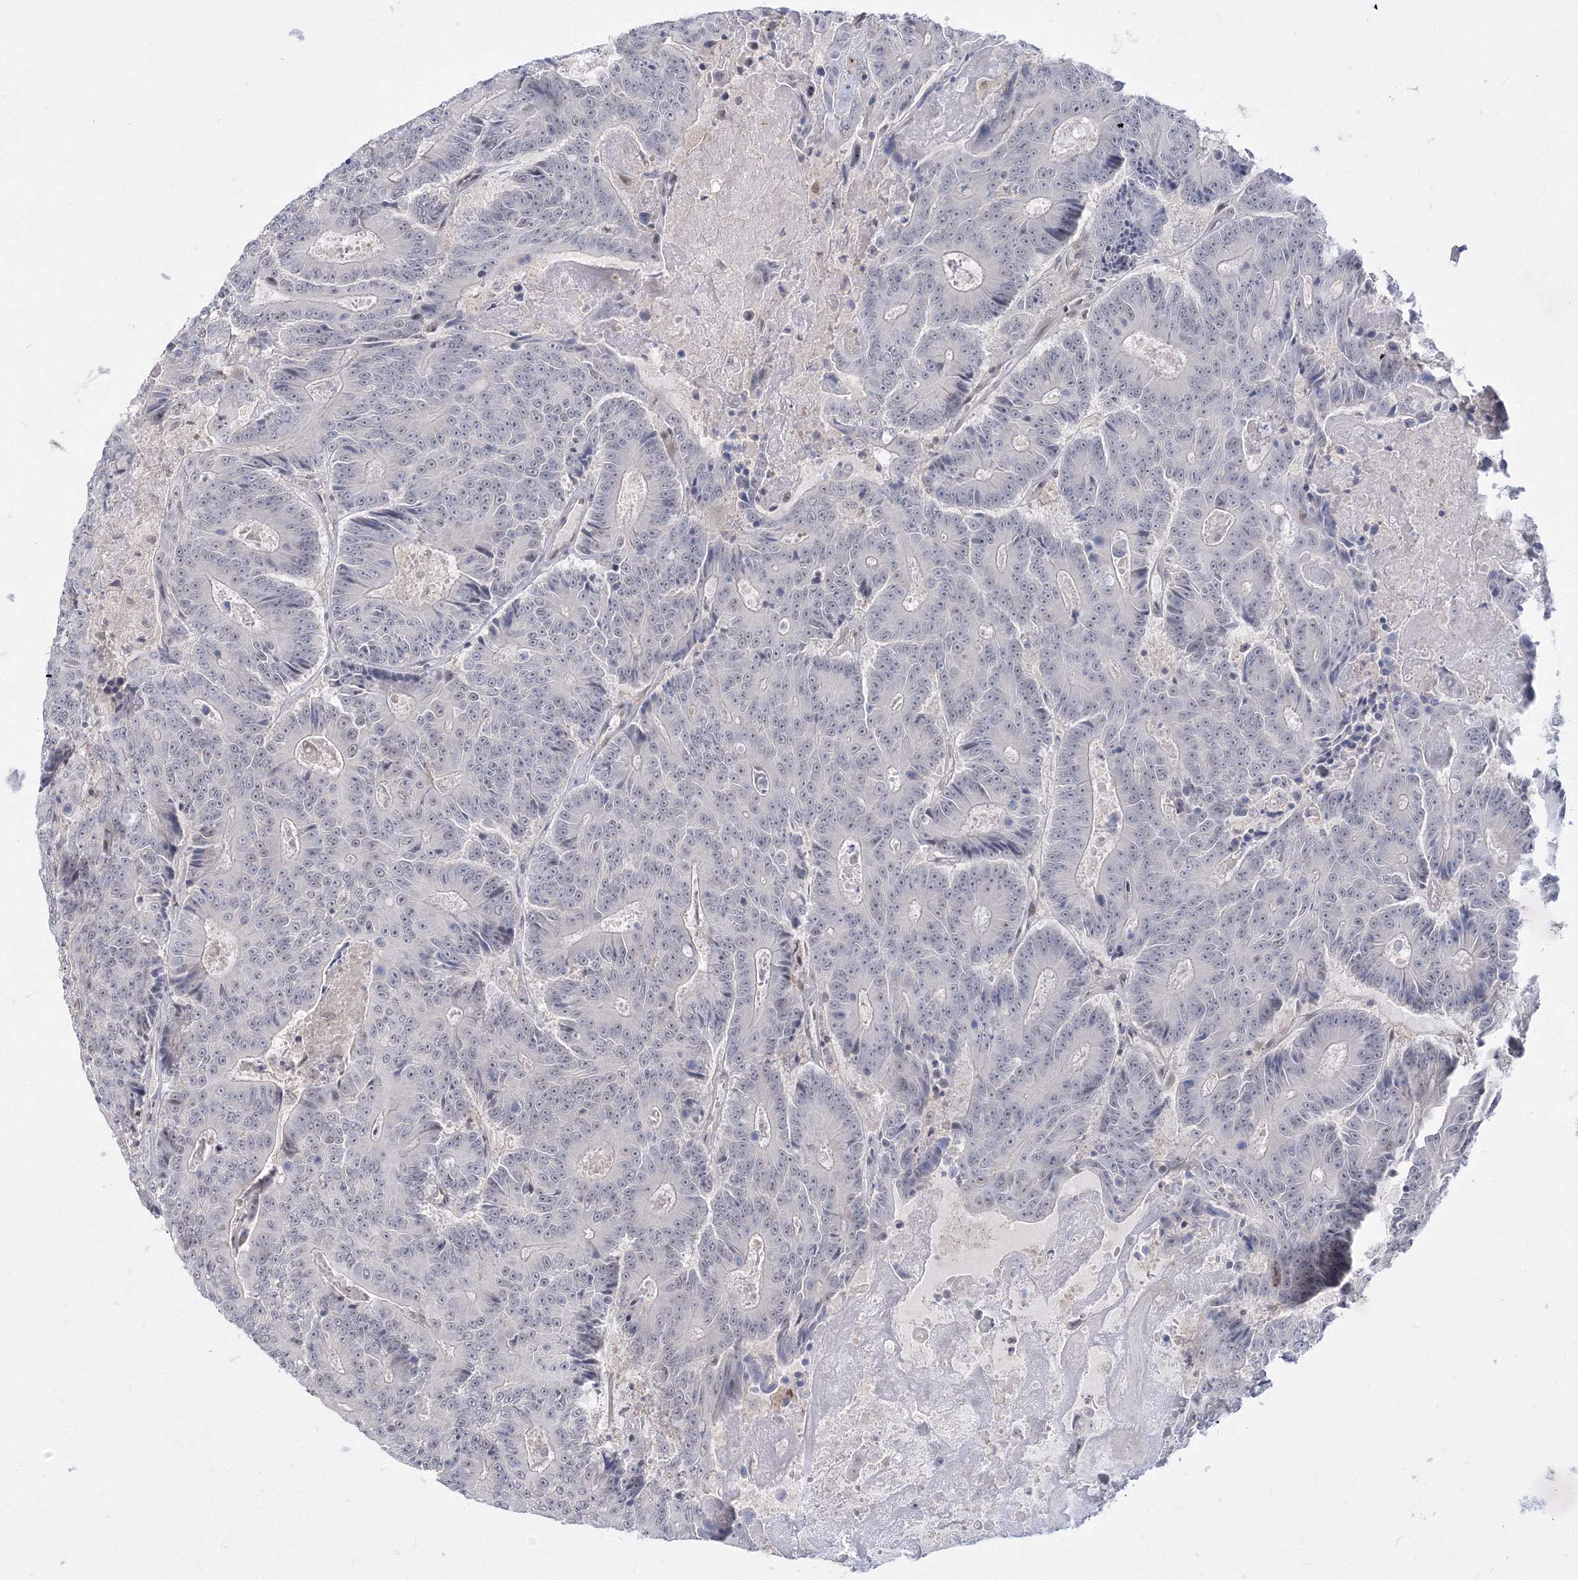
{"staining": {"intensity": "negative", "quantity": "none", "location": "none"}, "tissue": "colorectal cancer", "cell_type": "Tumor cells", "image_type": "cancer", "snomed": [{"axis": "morphology", "description": "Adenocarcinoma, NOS"}, {"axis": "topography", "description": "Colon"}], "caption": "Image shows no protein positivity in tumor cells of colorectal cancer tissue.", "gene": "COPS4", "patient": {"sex": "male", "age": 83}}